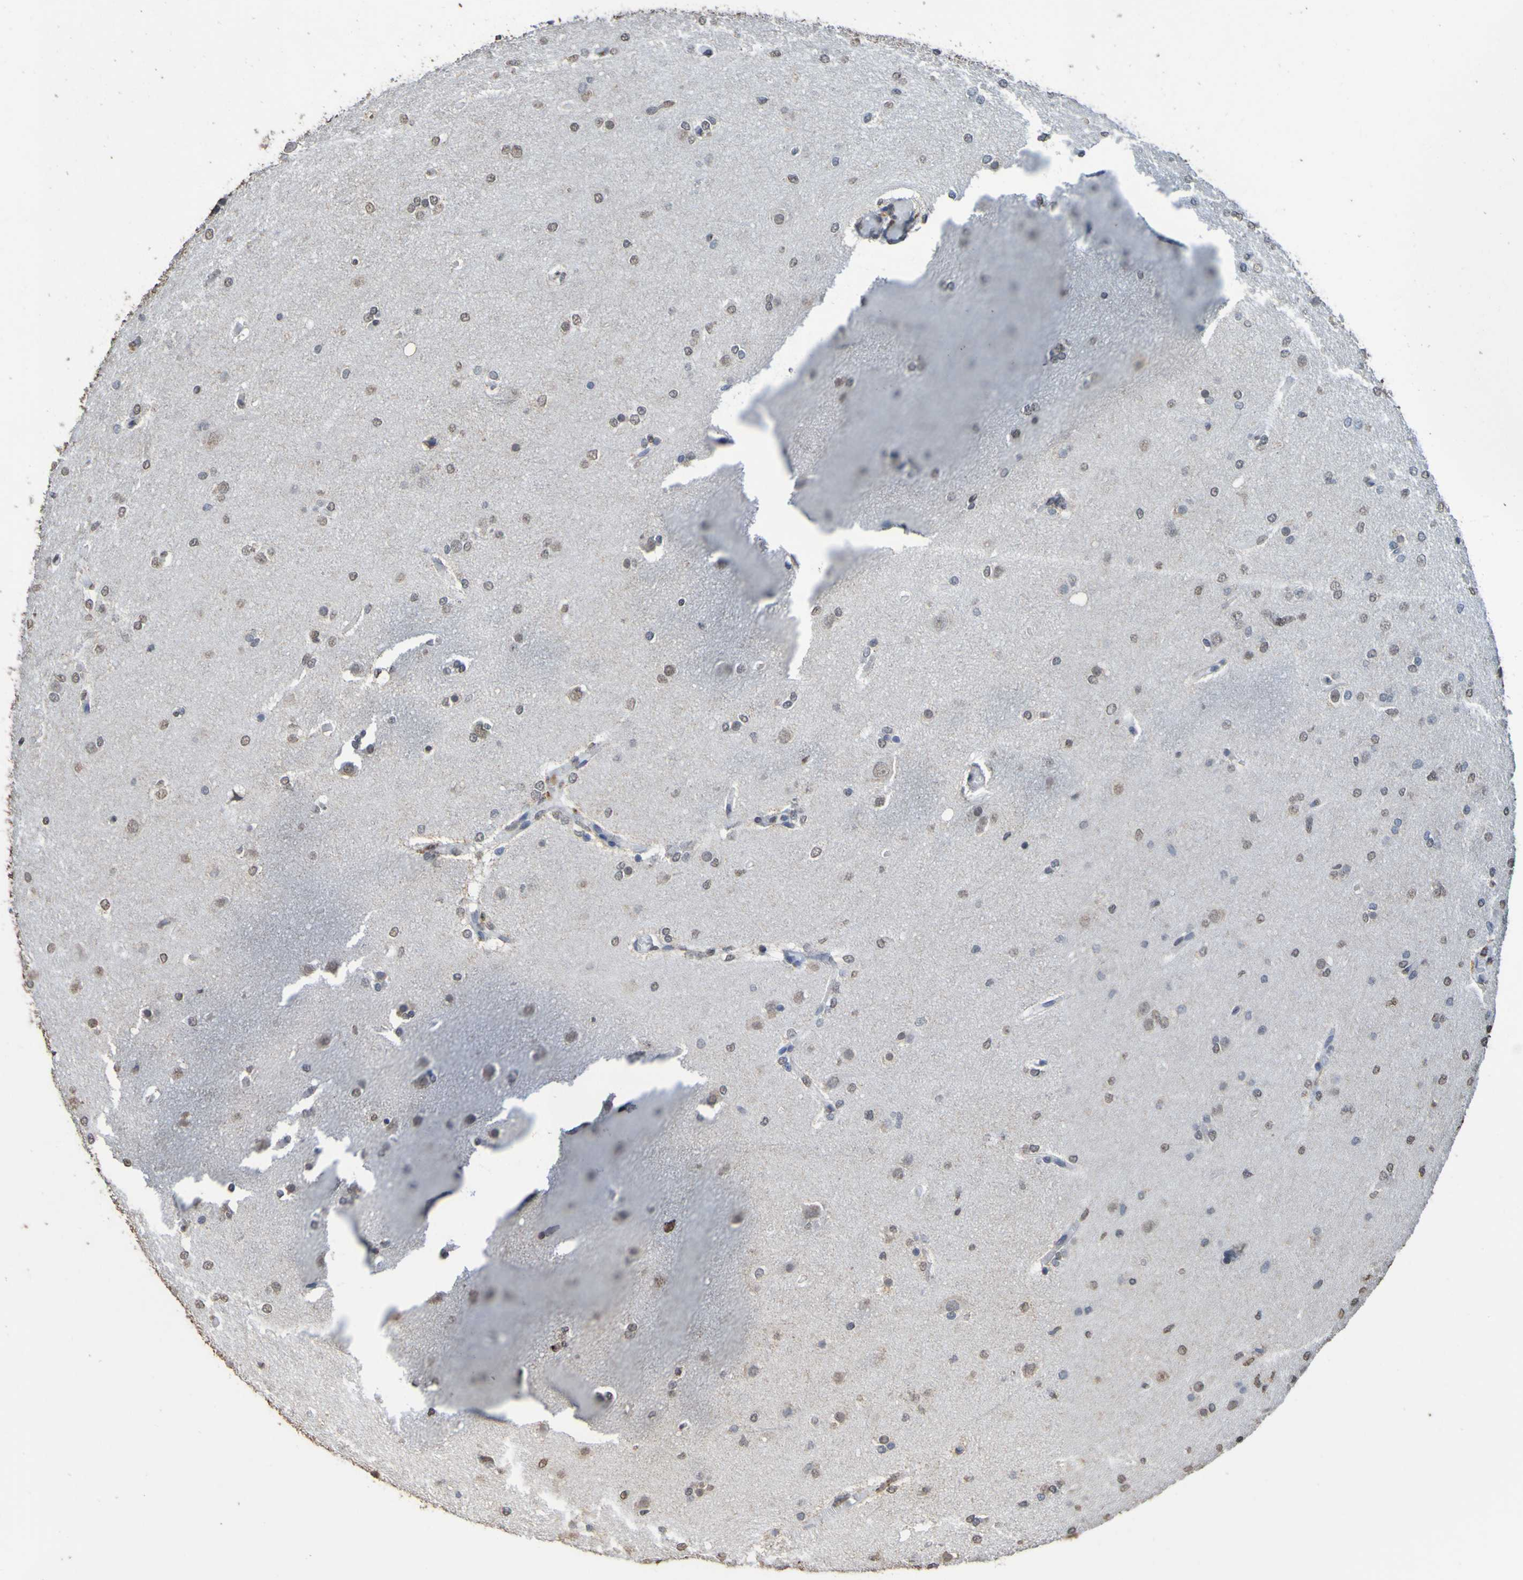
{"staining": {"intensity": "weak", "quantity": "25%-75%", "location": "nuclear"}, "tissue": "glioma", "cell_type": "Tumor cells", "image_type": "cancer", "snomed": [{"axis": "morphology", "description": "Glioma, malignant, High grade"}, {"axis": "topography", "description": "Cerebral cortex"}], "caption": "Weak nuclear protein positivity is identified in approximately 25%-75% of tumor cells in glioma.", "gene": "ALKBH2", "patient": {"sex": "female", "age": 36}}